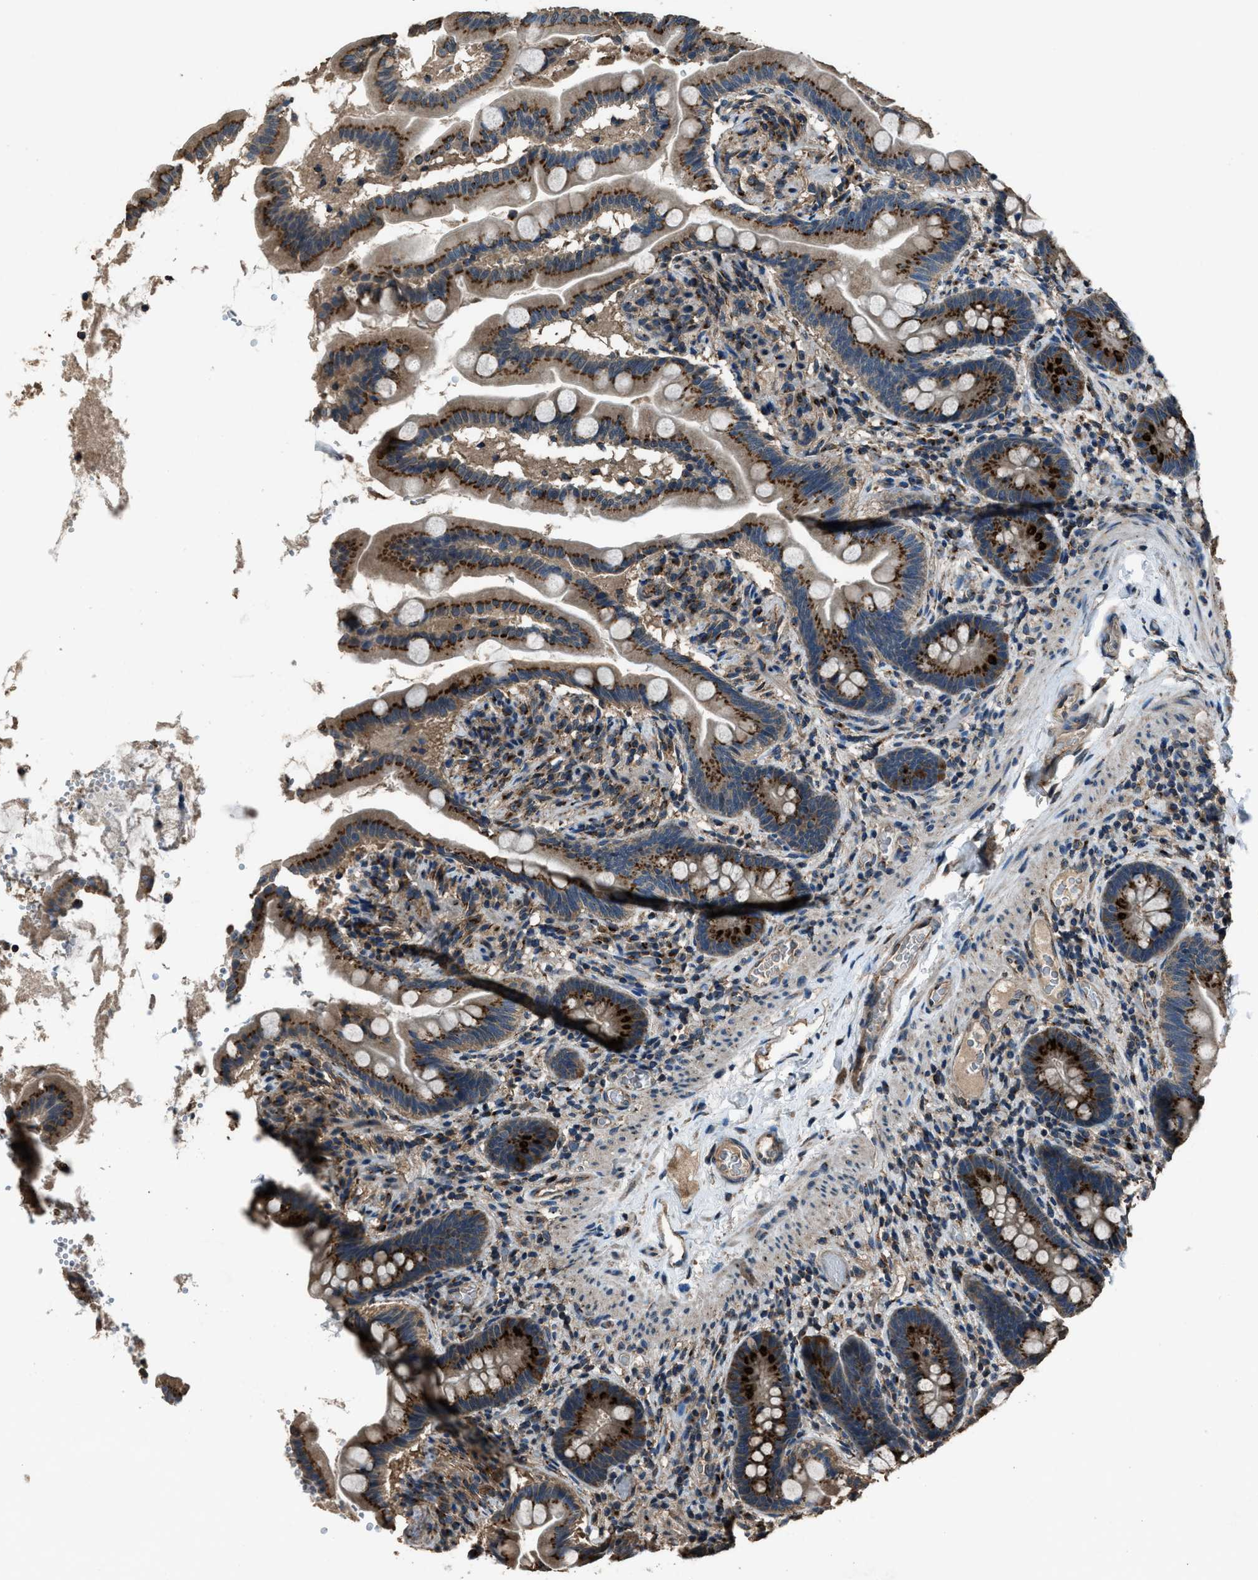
{"staining": {"intensity": "strong", "quantity": ">75%", "location": "cytoplasmic/membranous"}, "tissue": "small intestine", "cell_type": "Glandular cells", "image_type": "normal", "snomed": [{"axis": "morphology", "description": "Normal tissue, NOS"}, {"axis": "topography", "description": "Small intestine"}], "caption": "Normal small intestine exhibits strong cytoplasmic/membranous expression in about >75% of glandular cells, visualized by immunohistochemistry.", "gene": "SLC38A10", "patient": {"sex": "female", "age": 56}}